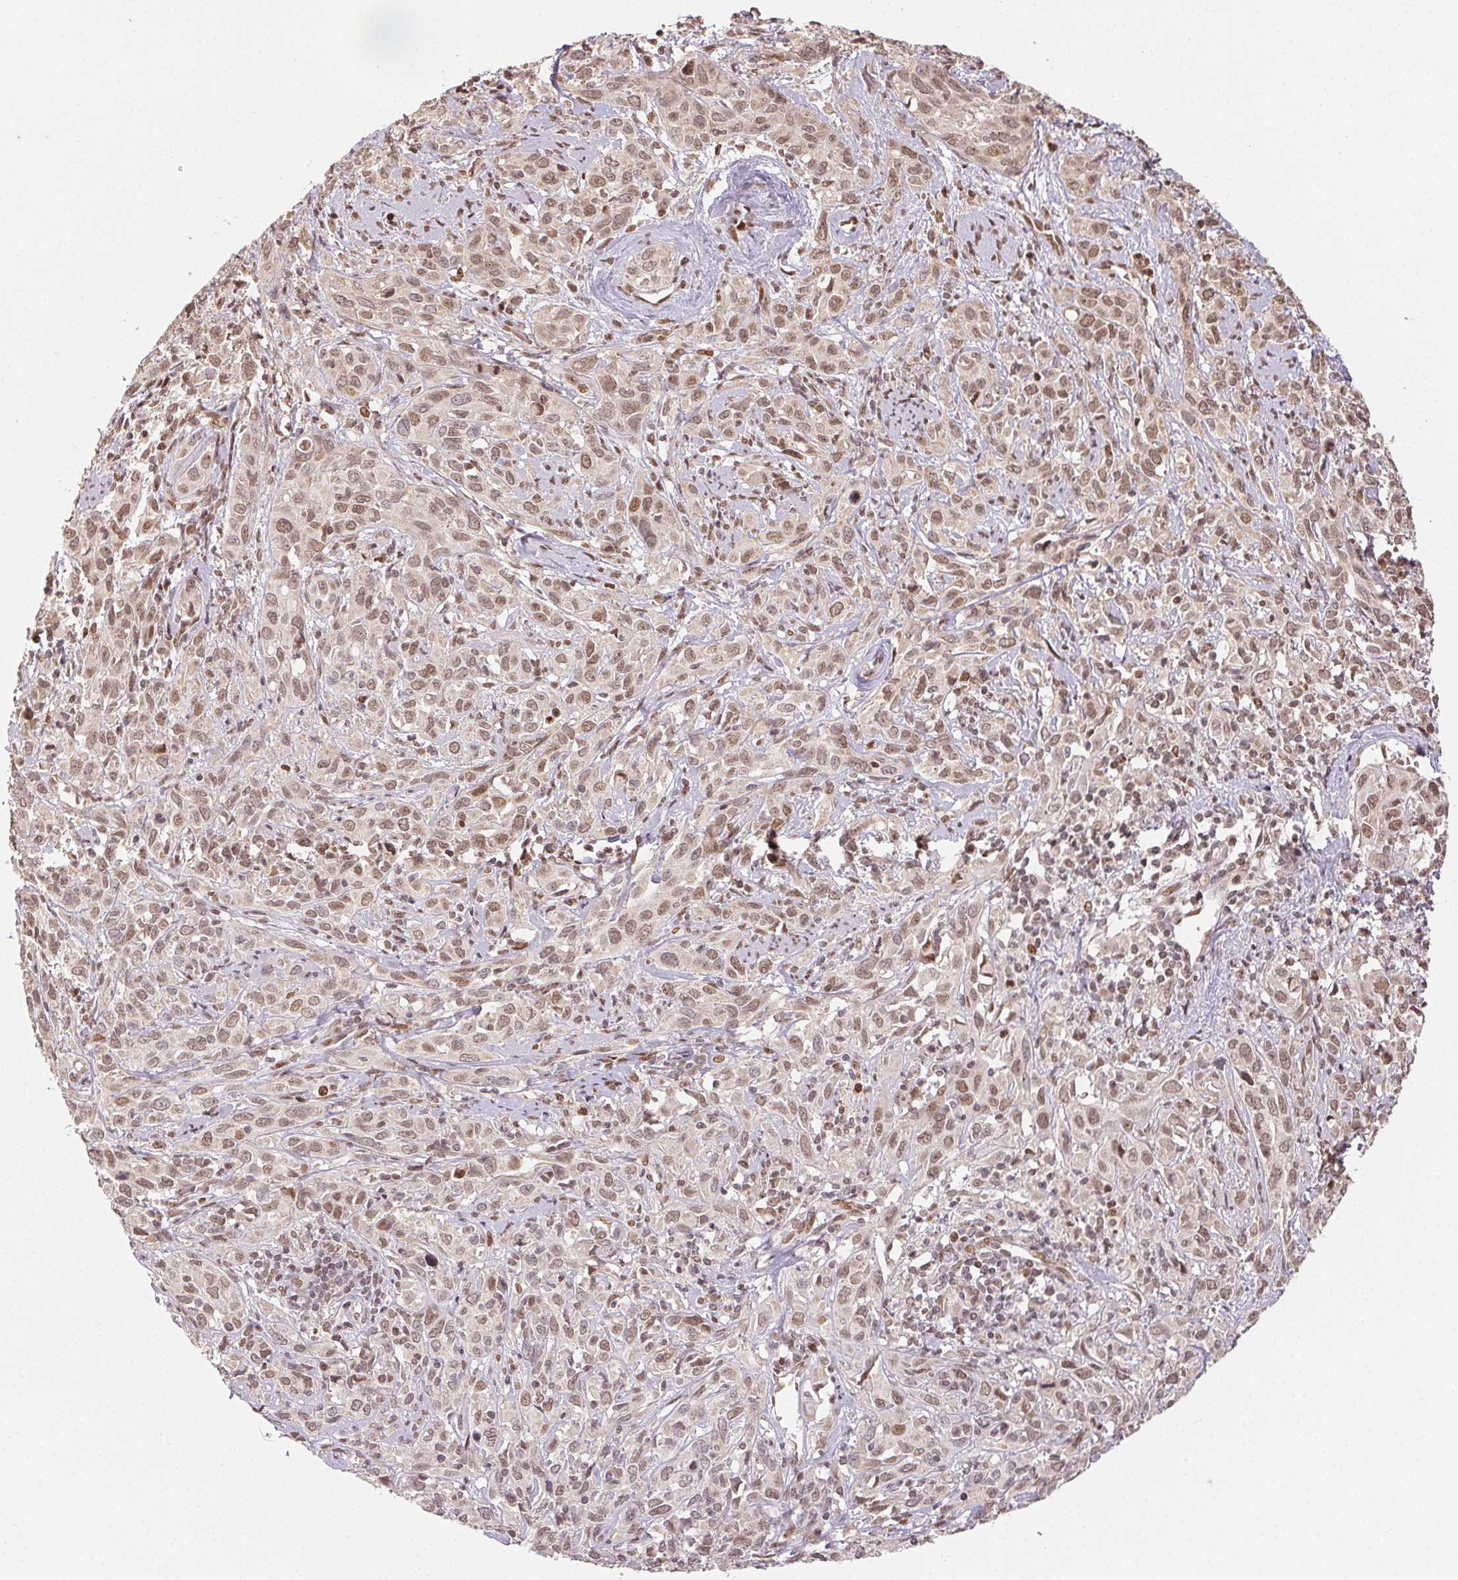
{"staining": {"intensity": "moderate", "quantity": ">75%", "location": "nuclear"}, "tissue": "cervical cancer", "cell_type": "Tumor cells", "image_type": "cancer", "snomed": [{"axis": "morphology", "description": "Normal tissue, NOS"}, {"axis": "morphology", "description": "Squamous cell carcinoma, NOS"}, {"axis": "topography", "description": "Cervix"}], "caption": "Moderate nuclear expression for a protein is appreciated in about >75% of tumor cells of cervical squamous cell carcinoma using IHC.", "gene": "MAPKAPK2", "patient": {"sex": "female", "age": 51}}